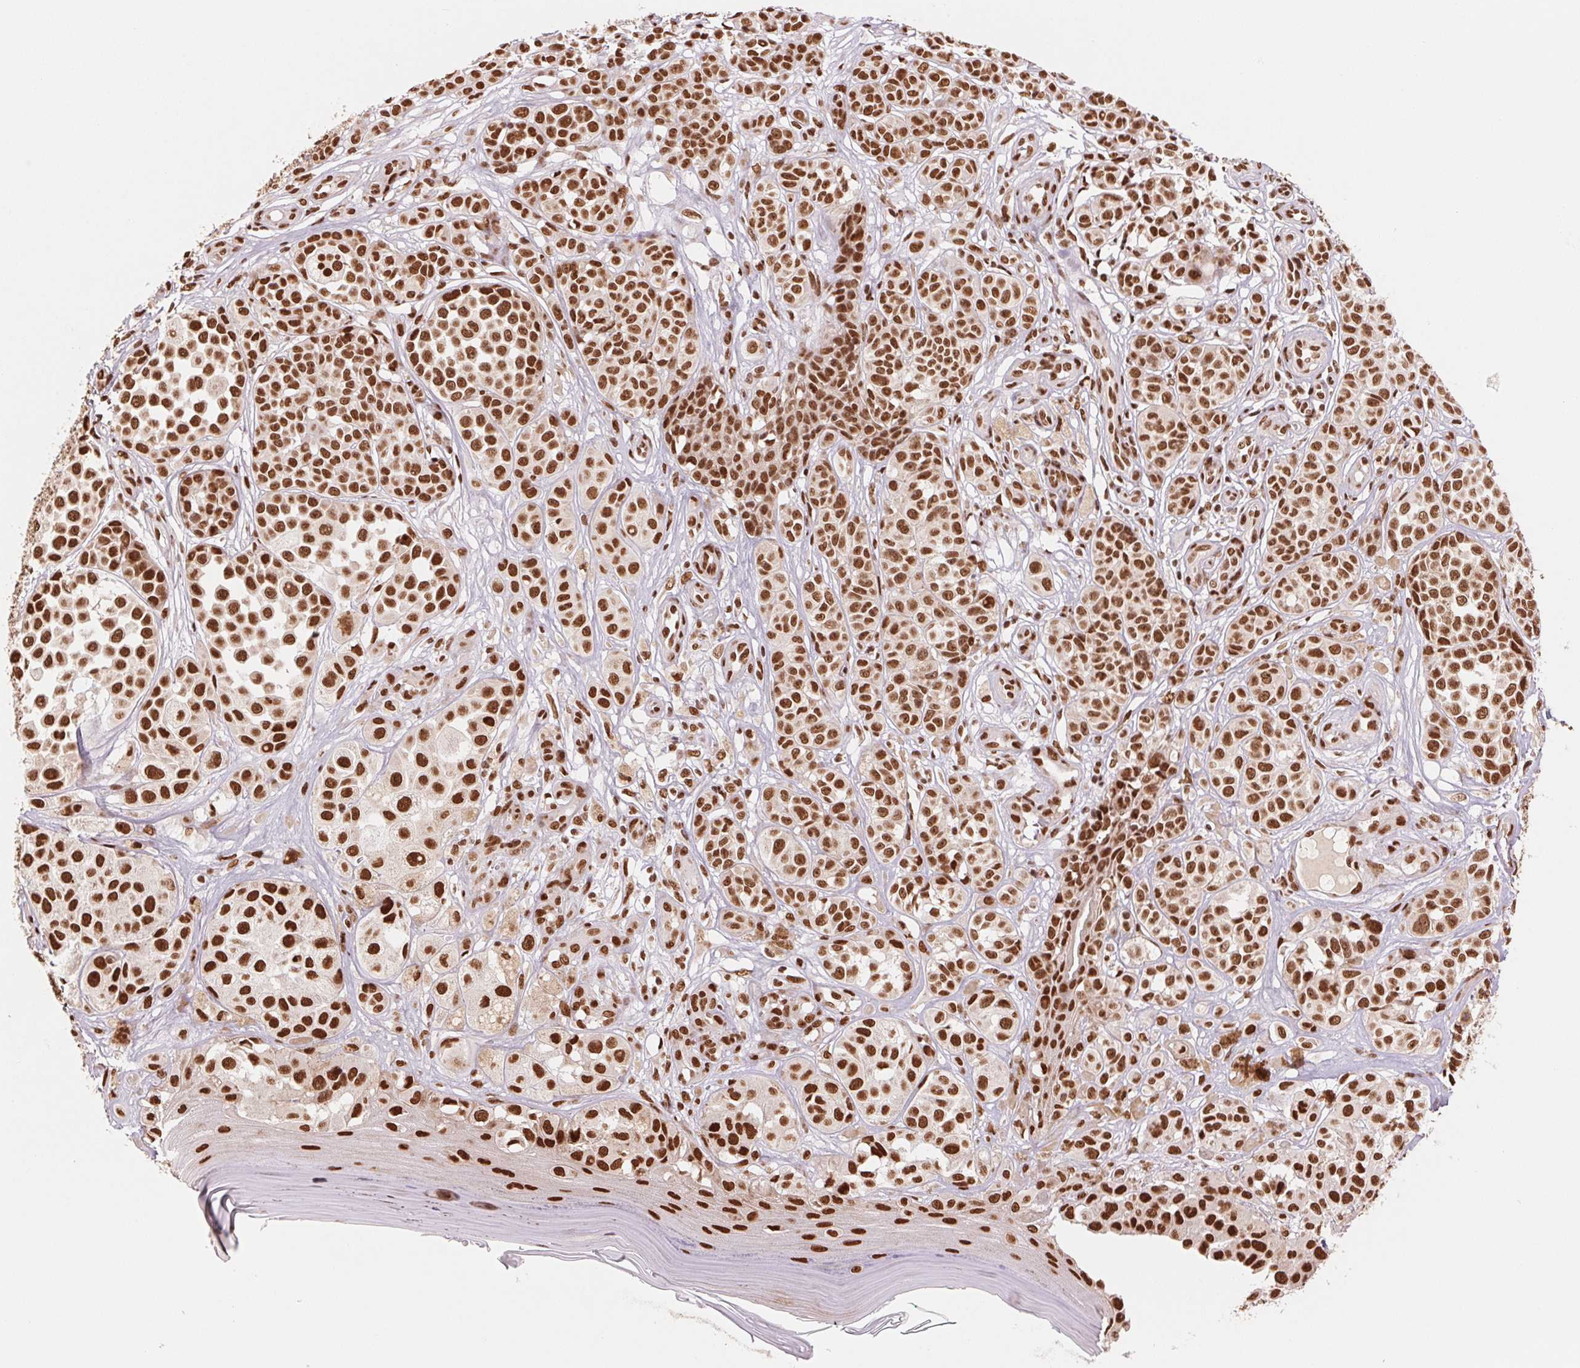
{"staining": {"intensity": "strong", "quantity": ">75%", "location": "nuclear"}, "tissue": "melanoma", "cell_type": "Tumor cells", "image_type": "cancer", "snomed": [{"axis": "morphology", "description": "Malignant melanoma, NOS"}, {"axis": "topography", "description": "Skin"}], "caption": "A high amount of strong nuclear staining is identified in about >75% of tumor cells in melanoma tissue. The staining was performed using DAB, with brown indicating positive protein expression. Nuclei are stained blue with hematoxylin.", "gene": "TTLL9", "patient": {"sex": "female", "age": 90}}